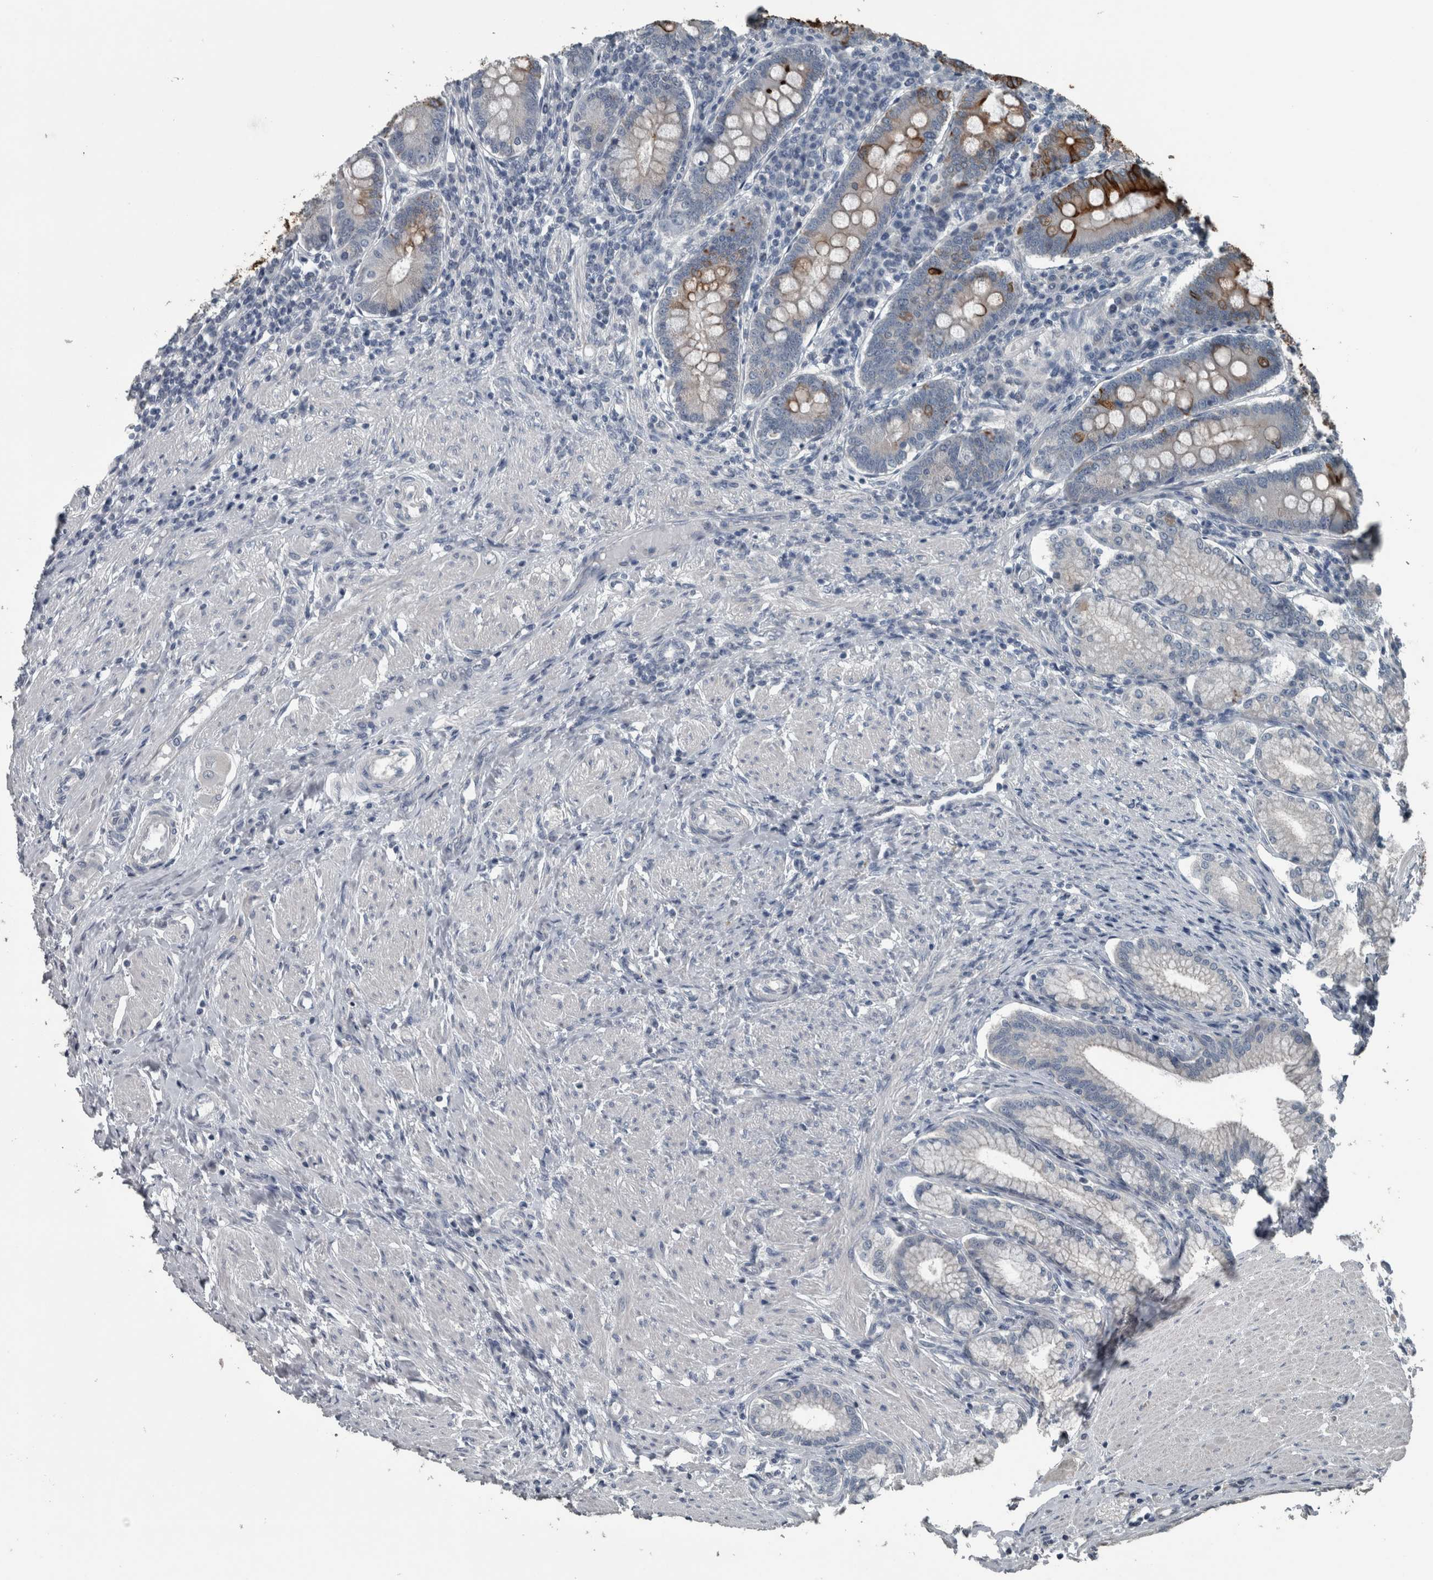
{"staining": {"intensity": "strong", "quantity": "25%-75%", "location": "cytoplasmic/membranous"}, "tissue": "duodenum", "cell_type": "Glandular cells", "image_type": "normal", "snomed": [{"axis": "morphology", "description": "Normal tissue, NOS"}, {"axis": "morphology", "description": "Adenocarcinoma, NOS"}, {"axis": "topography", "description": "Pancreas"}, {"axis": "topography", "description": "Duodenum"}], "caption": "Duodenum stained with DAB (3,3'-diaminobenzidine) immunohistochemistry (IHC) displays high levels of strong cytoplasmic/membranous staining in approximately 25%-75% of glandular cells.", "gene": "KRT20", "patient": {"sex": "male", "age": 50}}